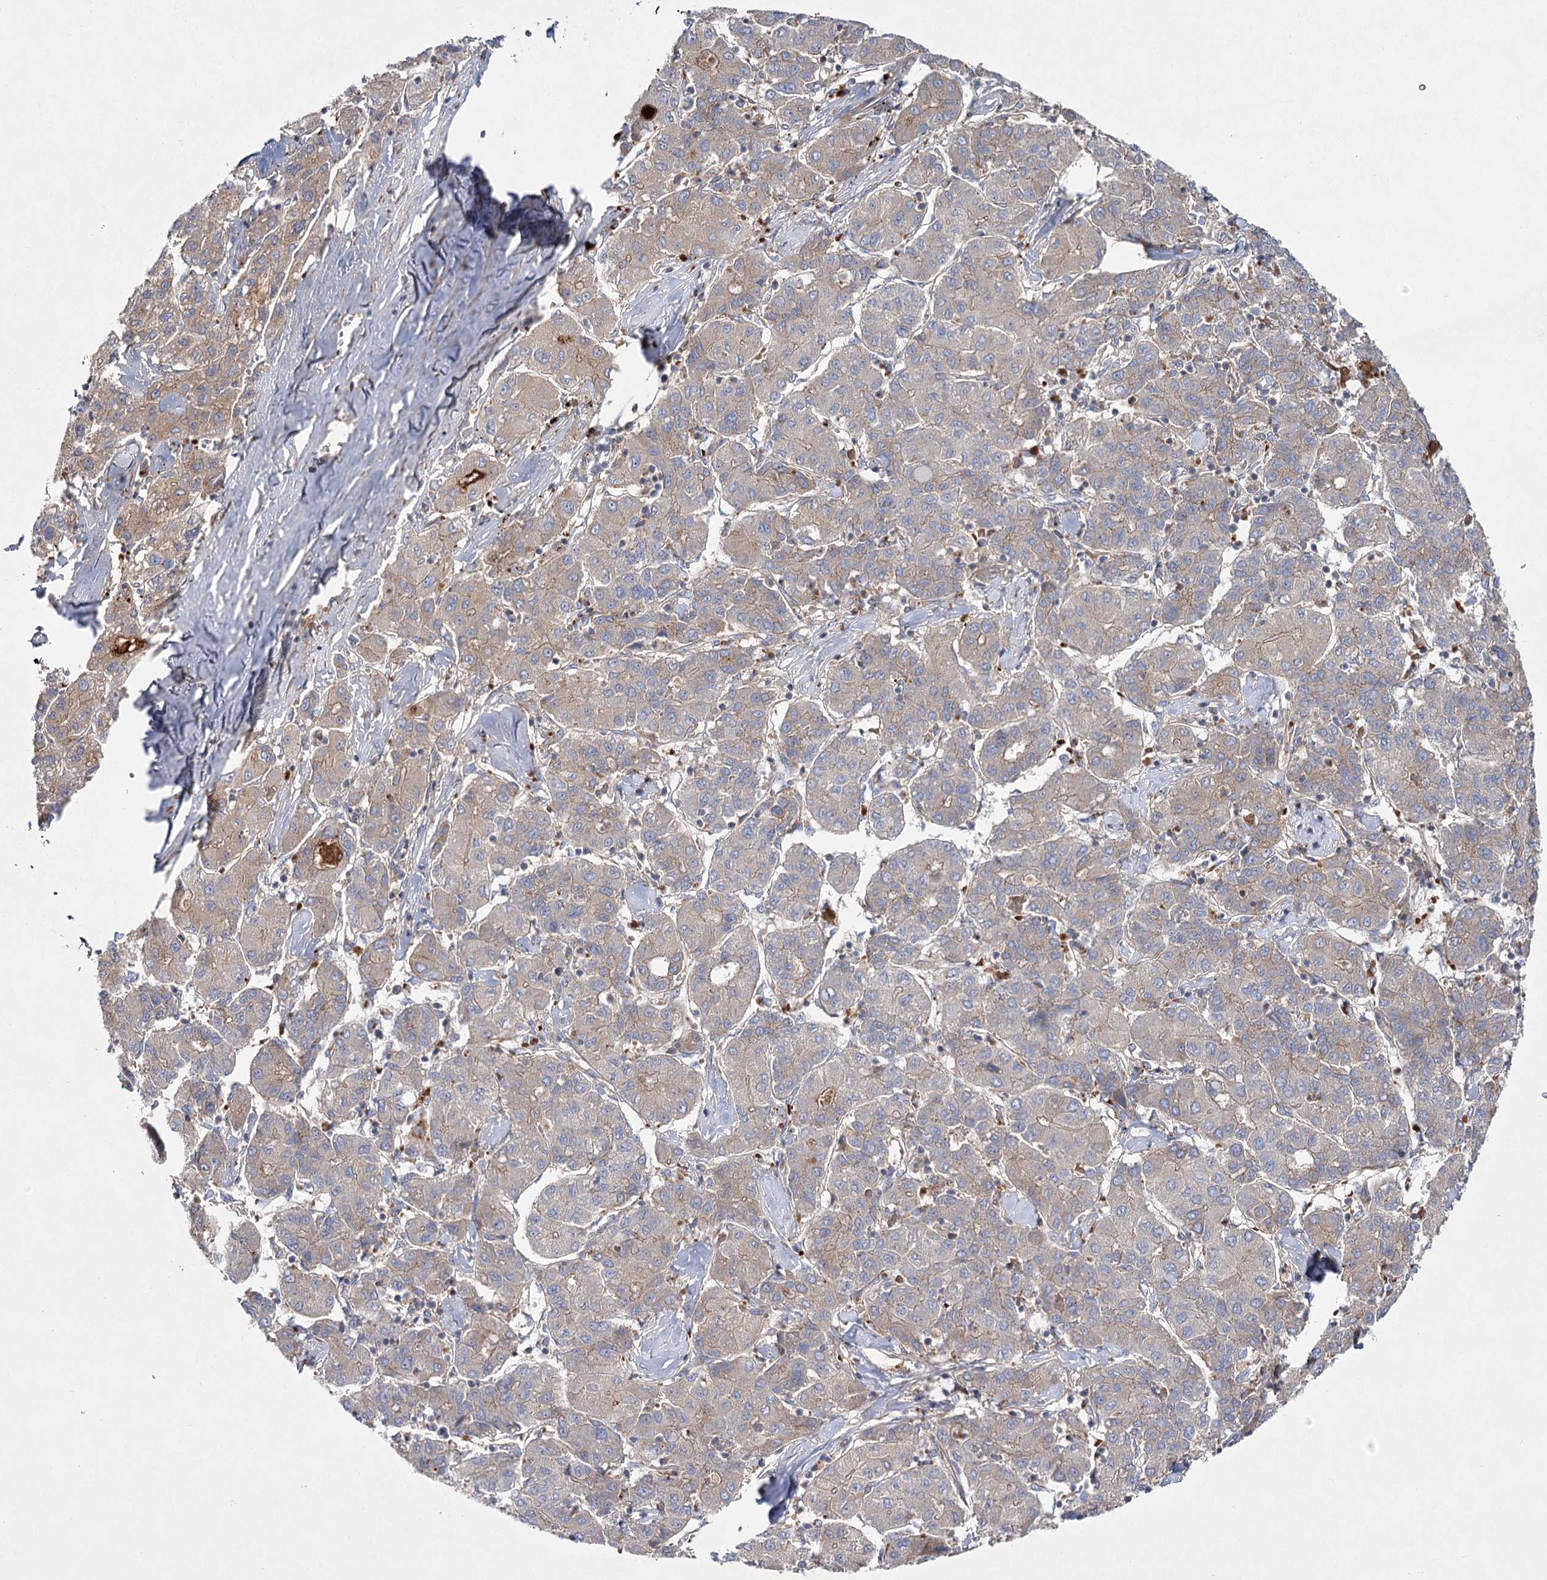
{"staining": {"intensity": "weak", "quantity": "<25%", "location": "cytoplasmic/membranous"}, "tissue": "liver cancer", "cell_type": "Tumor cells", "image_type": "cancer", "snomed": [{"axis": "morphology", "description": "Carcinoma, Hepatocellular, NOS"}, {"axis": "topography", "description": "Liver"}], "caption": "DAB immunohistochemical staining of human liver hepatocellular carcinoma displays no significant positivity in tumor cells.", "gene": "KIAA0825", "patient": {"sex": "male", "age": 65}}